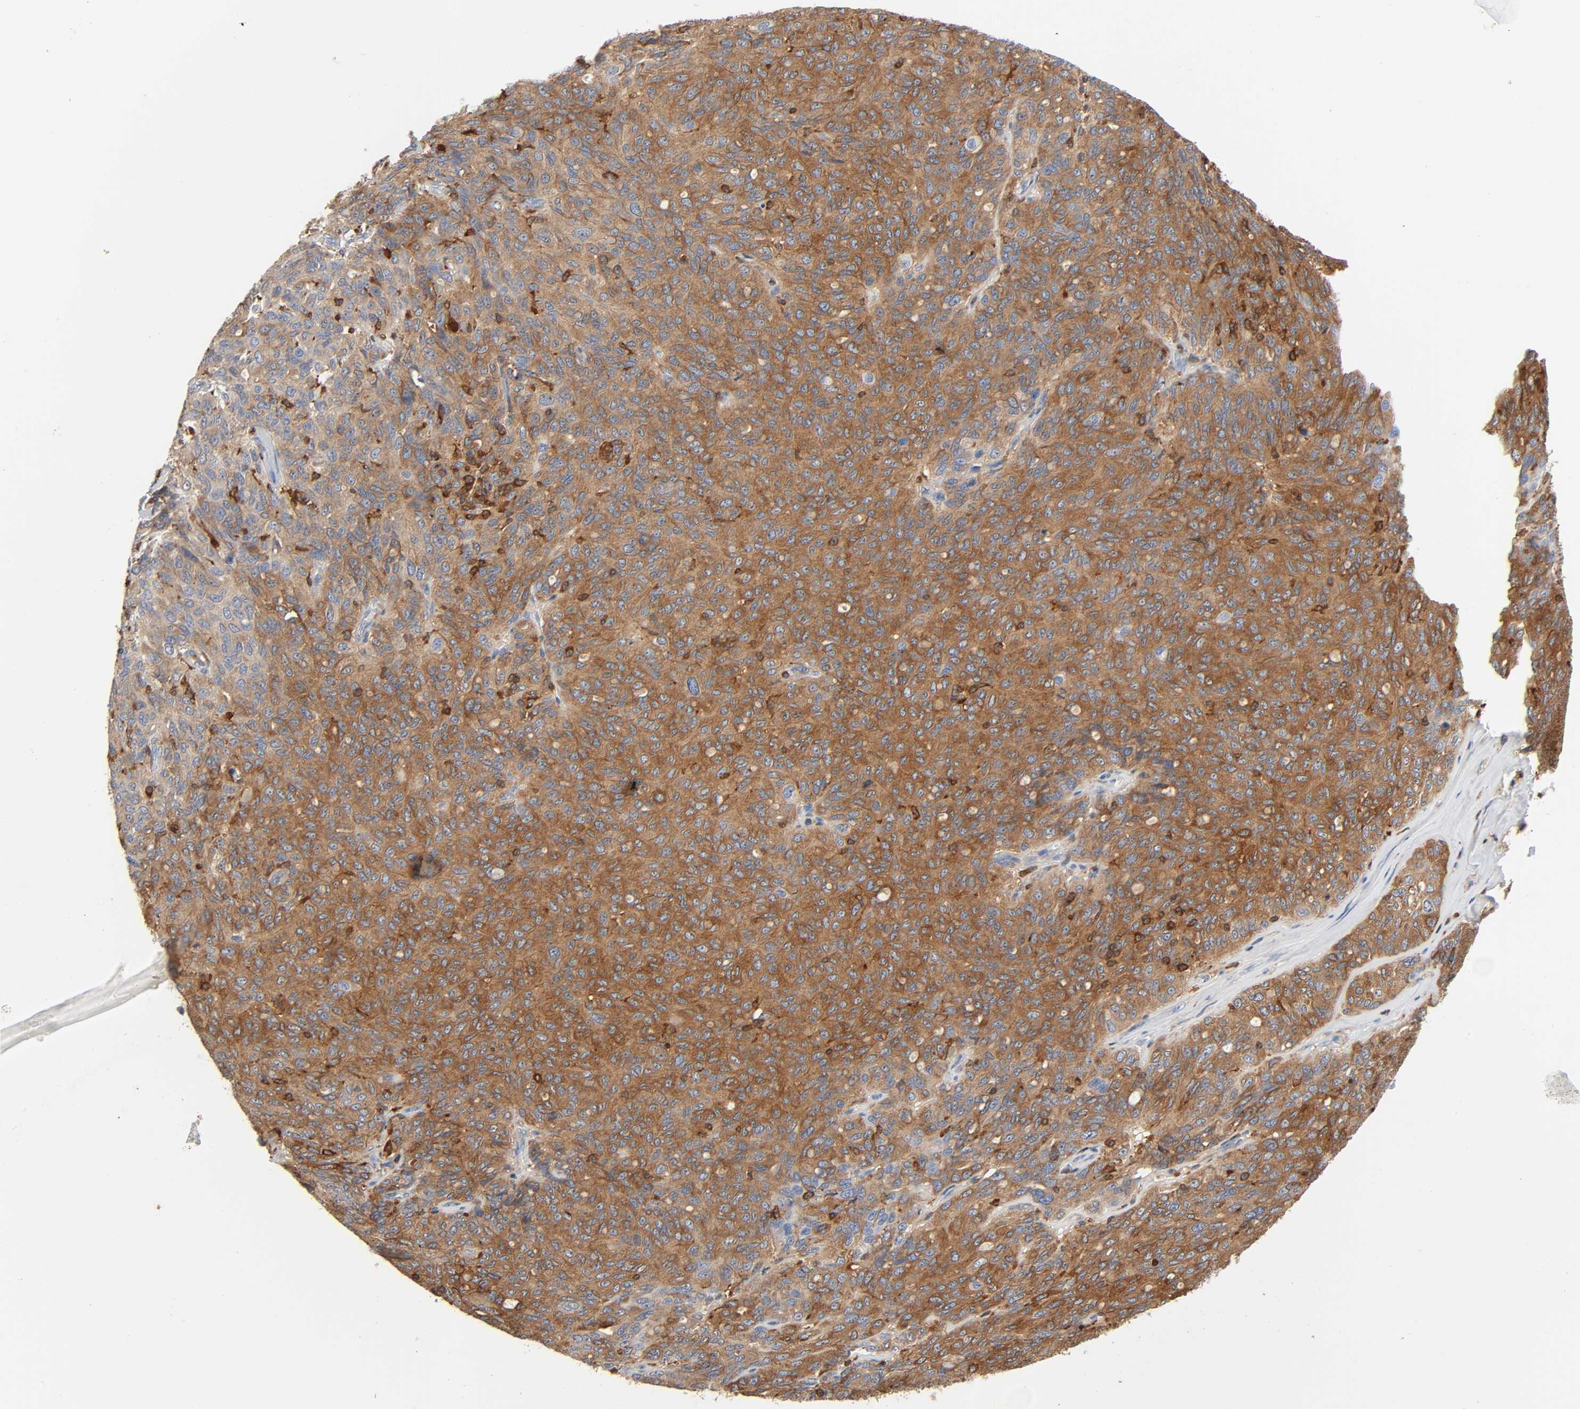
{"staining": {"intensity": "moderate", "quantity": ">75%", "location": "cytoplasmic/membranous"}, "tissue": "ovarian cancer", "cell_type": "Tumor cells", "image_type": "cancer", "snomed": [{"axis": "morphology", "description": "Carcinoma, endometroid"}, {"axis": "topography", "description": "Ovary"}], "caption": "Moderate cytoplasmic/membranous positivity for a protein is seen in about >75% of tumor cells of endometroid carcinoma (ovarian) using immunohistochemistry (IHC).", "gene": "BIN1", "patient": {"sex": "female", "age": 60}}